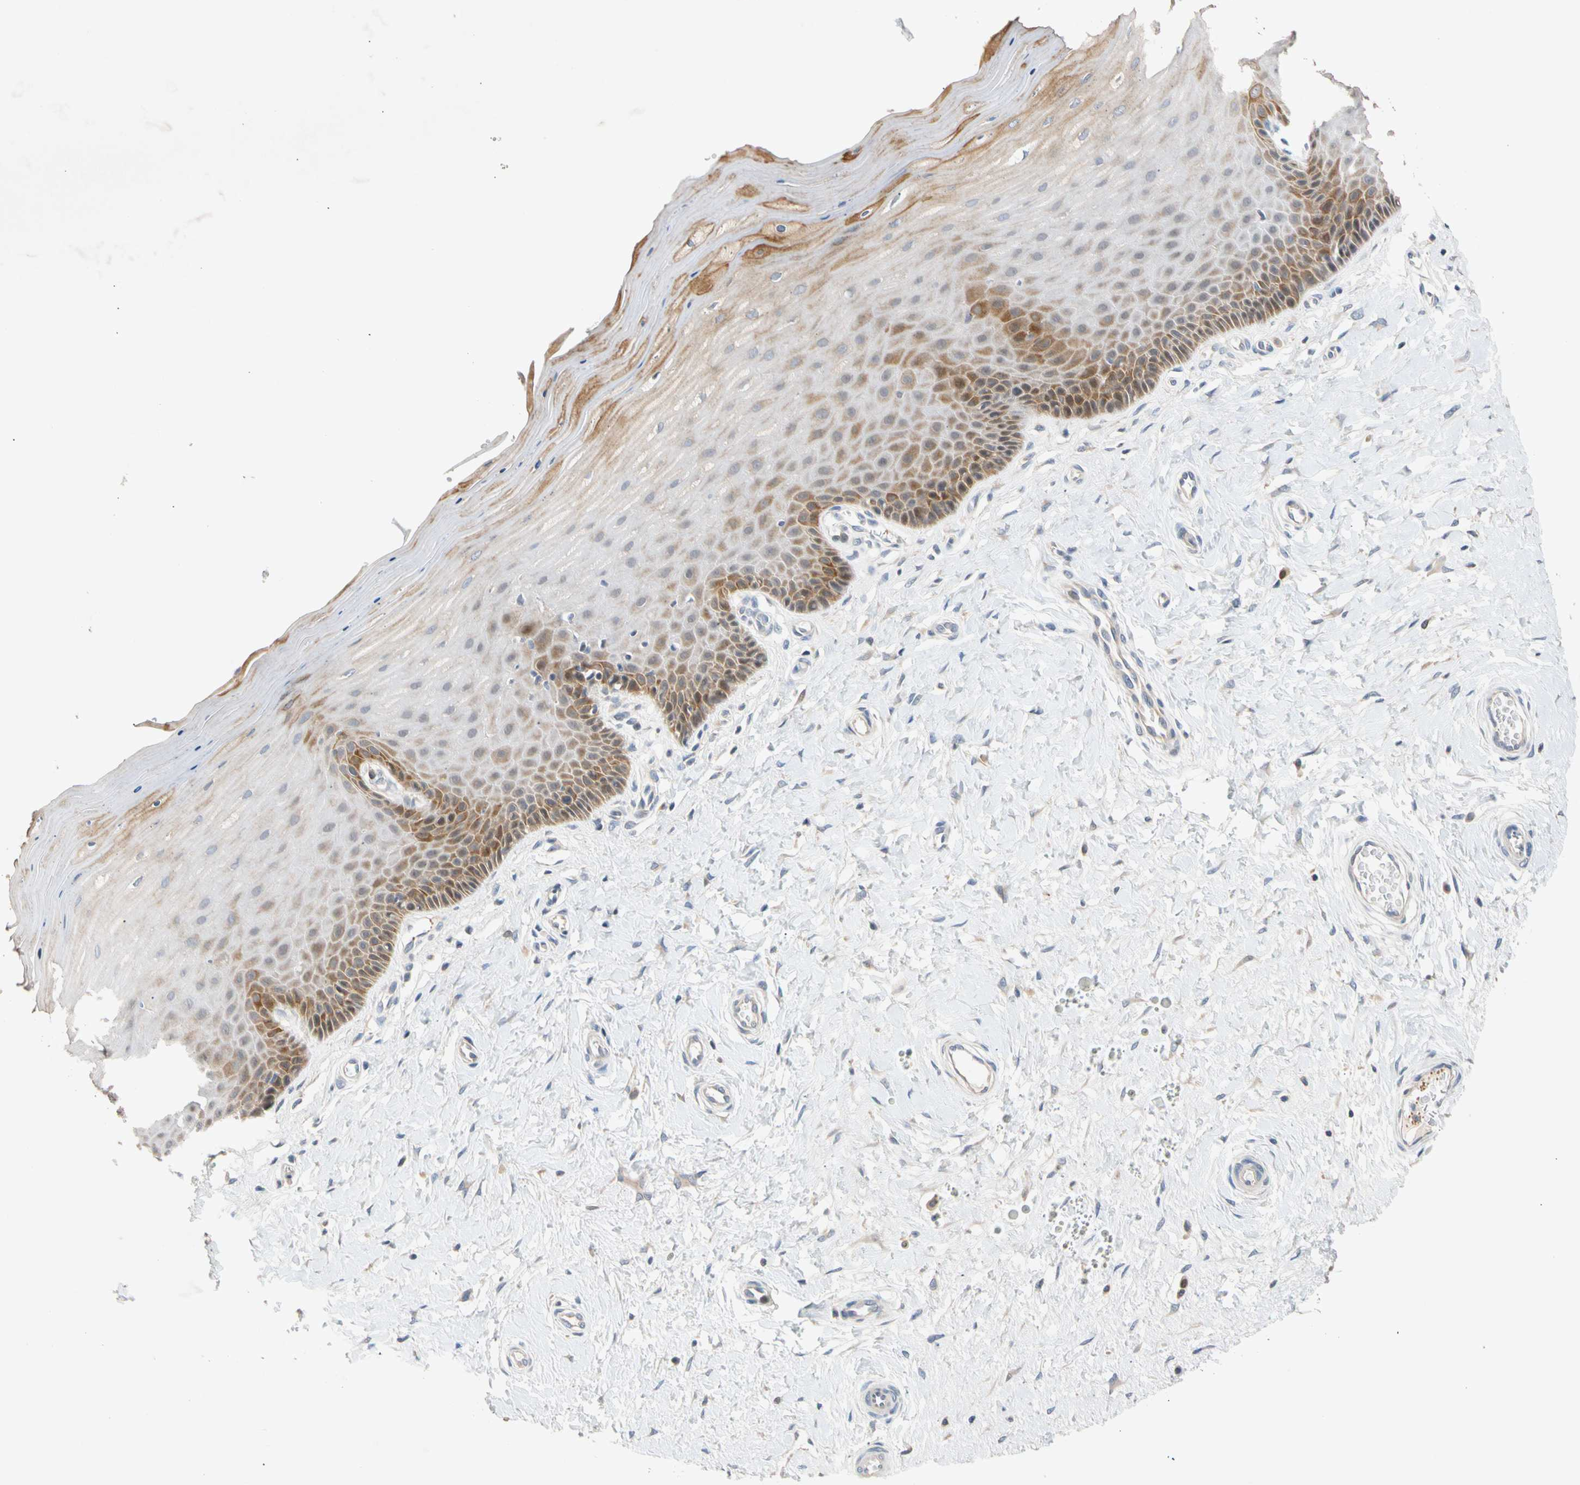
{"staining": {"intensity": "moderate", "quantity": ">75%", "location": "cytoplasmic/membranous"}, "tissue": "cervix", "cell_type": "Glandular cells", "image_type": "normal", "snomed": [{"axis": "morphology", "description": "Normal tissue, NOS"}, {"axis": "topography", "description": "Cervix"}], "caption": "IHC of benign human cervix displays medium levels of moderate cytoplasmic/membranous expression in about >75% of glandular cells.", "gene": "CNST", "patient": {"sex": "female", "age": 55}}